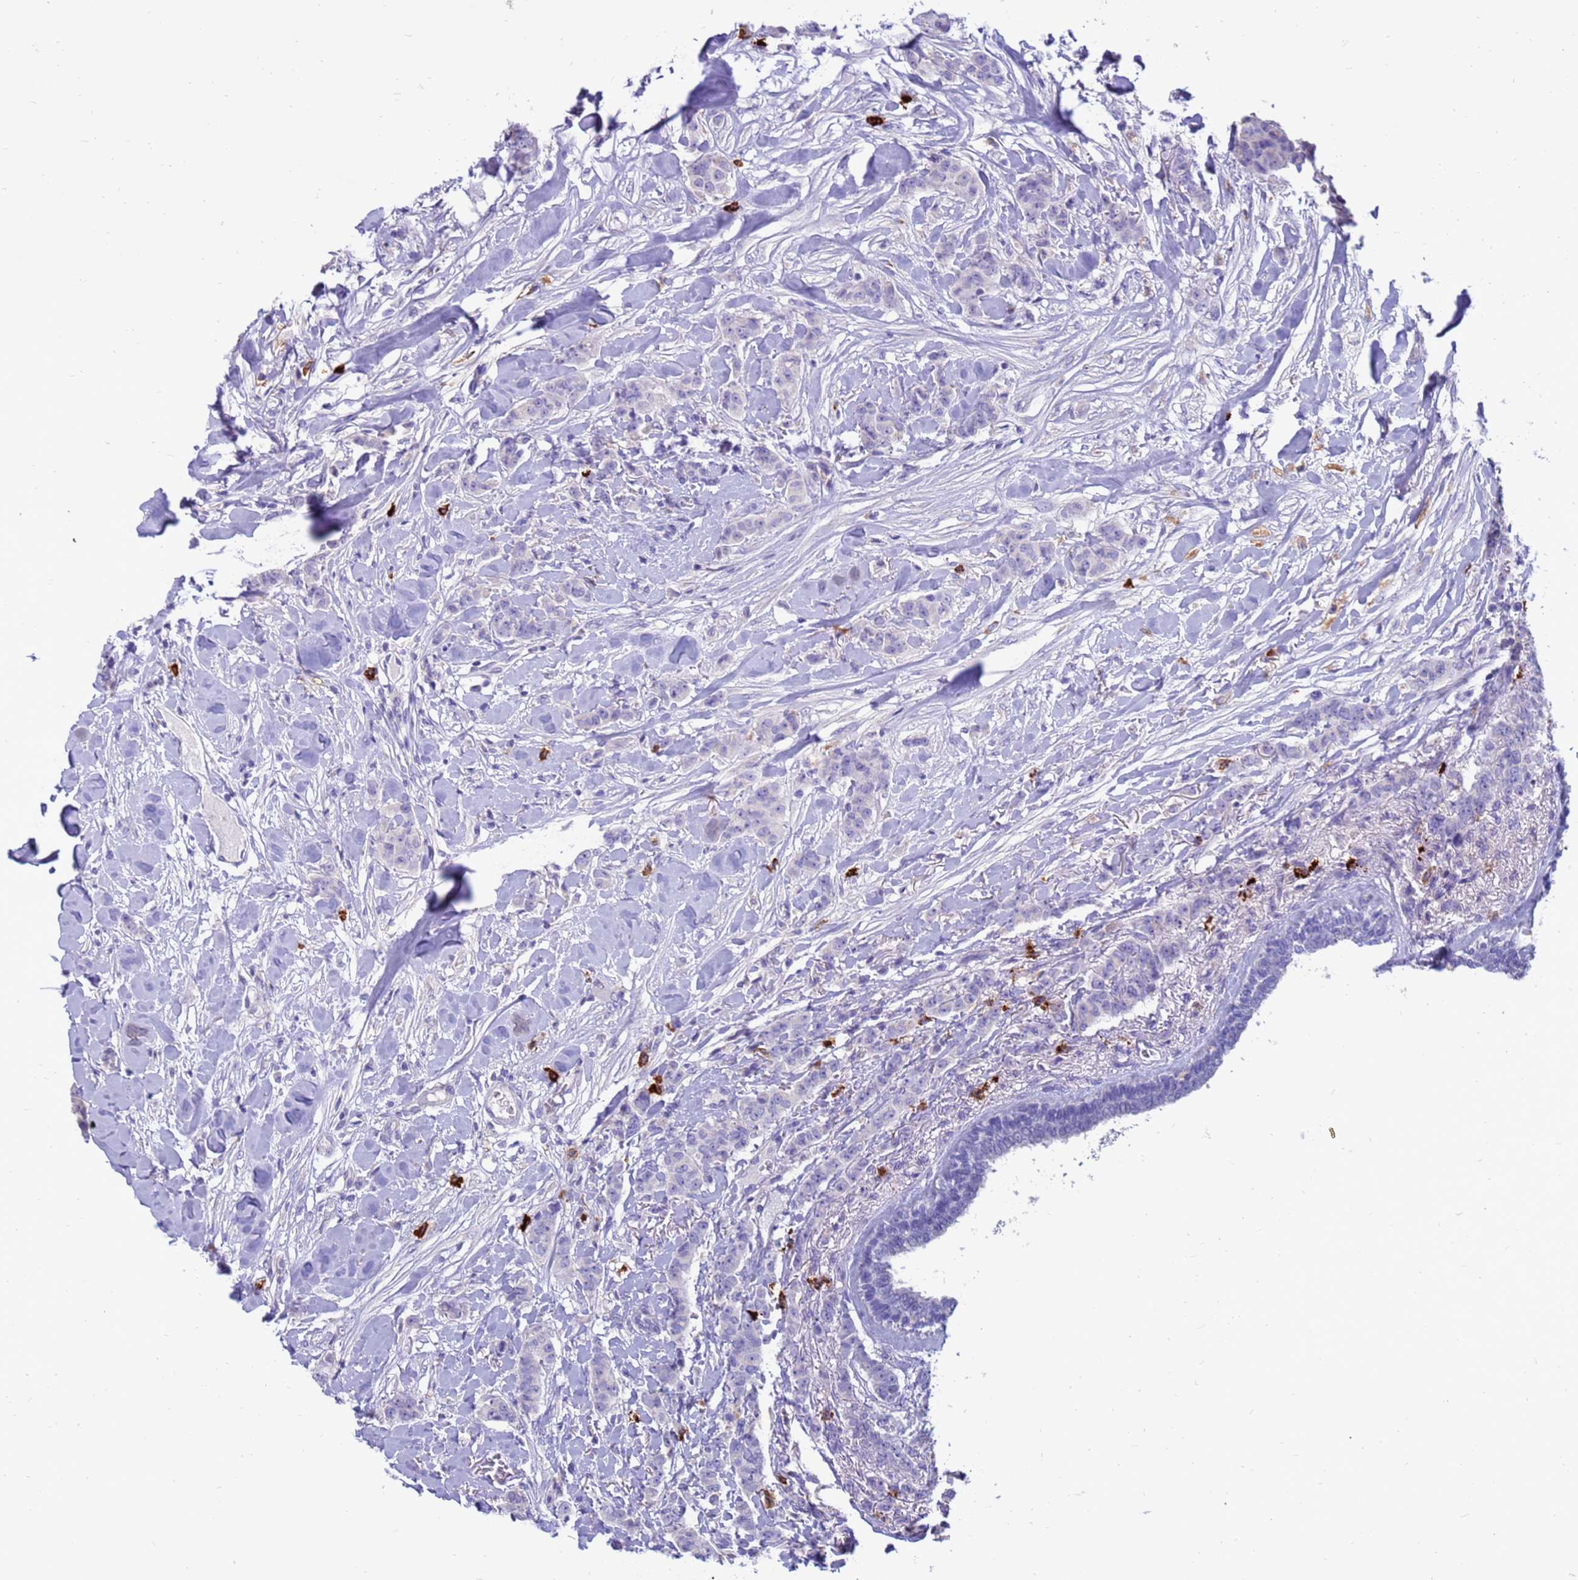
{"staining": {"intensity": "negative", "quantity": "none", "location": "none"}, "tissue": "breast cancer", "cell_type": "Tumor cells", "image_type": "cancer", "snomed": [{"axis": "morphology", "description": "Duct carcinoma"}, {"axis": "topography", "description": "Breast"}], "caption": "Immunohistochemistry (IHC) histopathology image of neoplastic tissue: breast cancer stained with DAB (3,3'-diaminobenzidine) shows no significant protein positivity in tumor cells. The staining is performed using DAB (3,3'-diaminobenzidine) brown chromogen with nuclei counter-stained in using hematoxylin.", "gene": "PDE10A", "patient": {"sex": "female", "age": 40}}